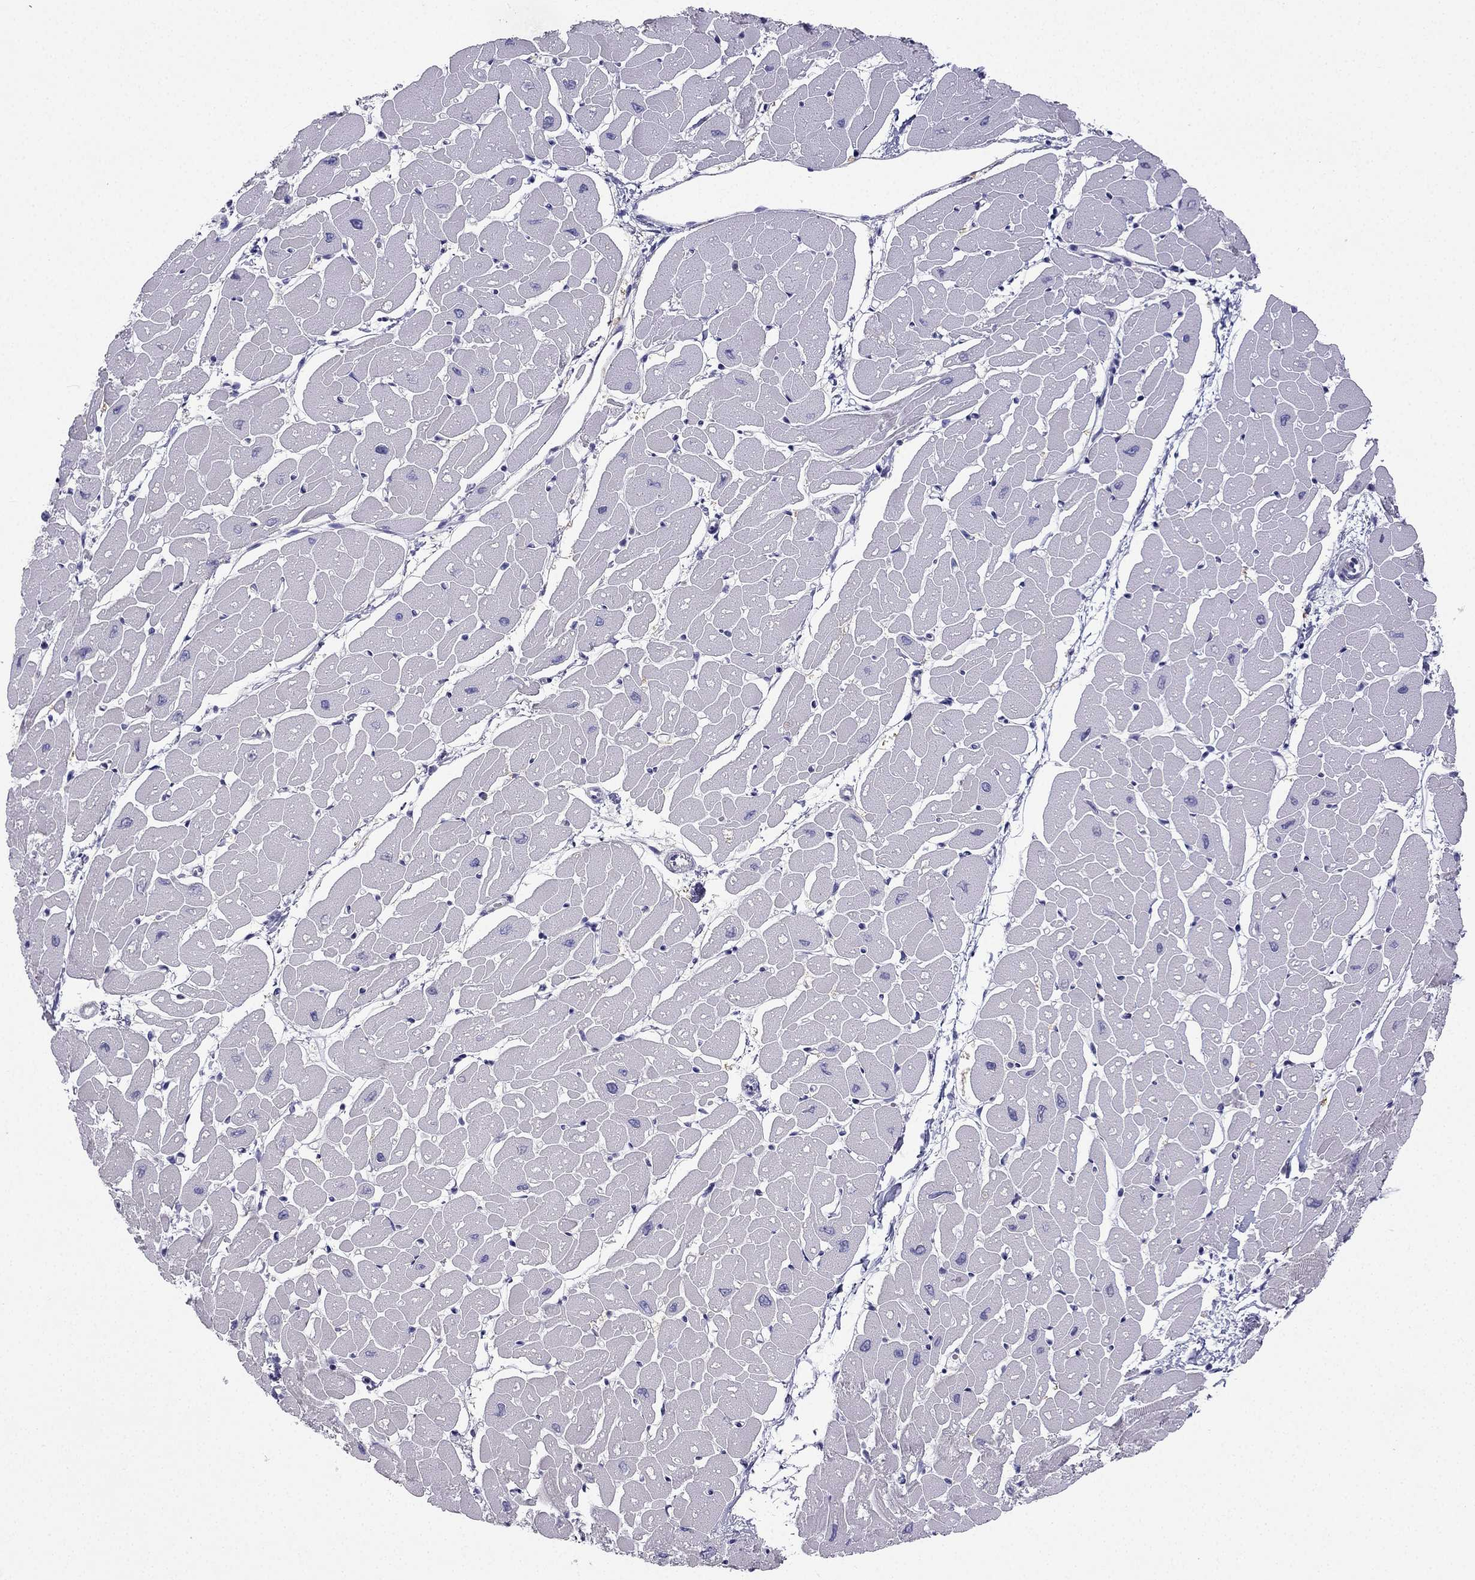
{"staining": {"intensity": "negative", "quantity": "none", "location": "none"}, "tissue": "heart muscle", "cell_type": "Cardiomyocytes", "image_type": "normal", "snomed": [{"axis": "morphology", "description": "Normal tissue, NOS"}, {"axis": "topography", "description": "Heart"}], "caption": "Immunohistochemistry (IHC) micrograph of normal human heart muscle stained for a protein (brown), which demonstrates no expression in cardiomyocytes.", "gene": "GJA8", "patient": {"sex": "male", "age": 57}}